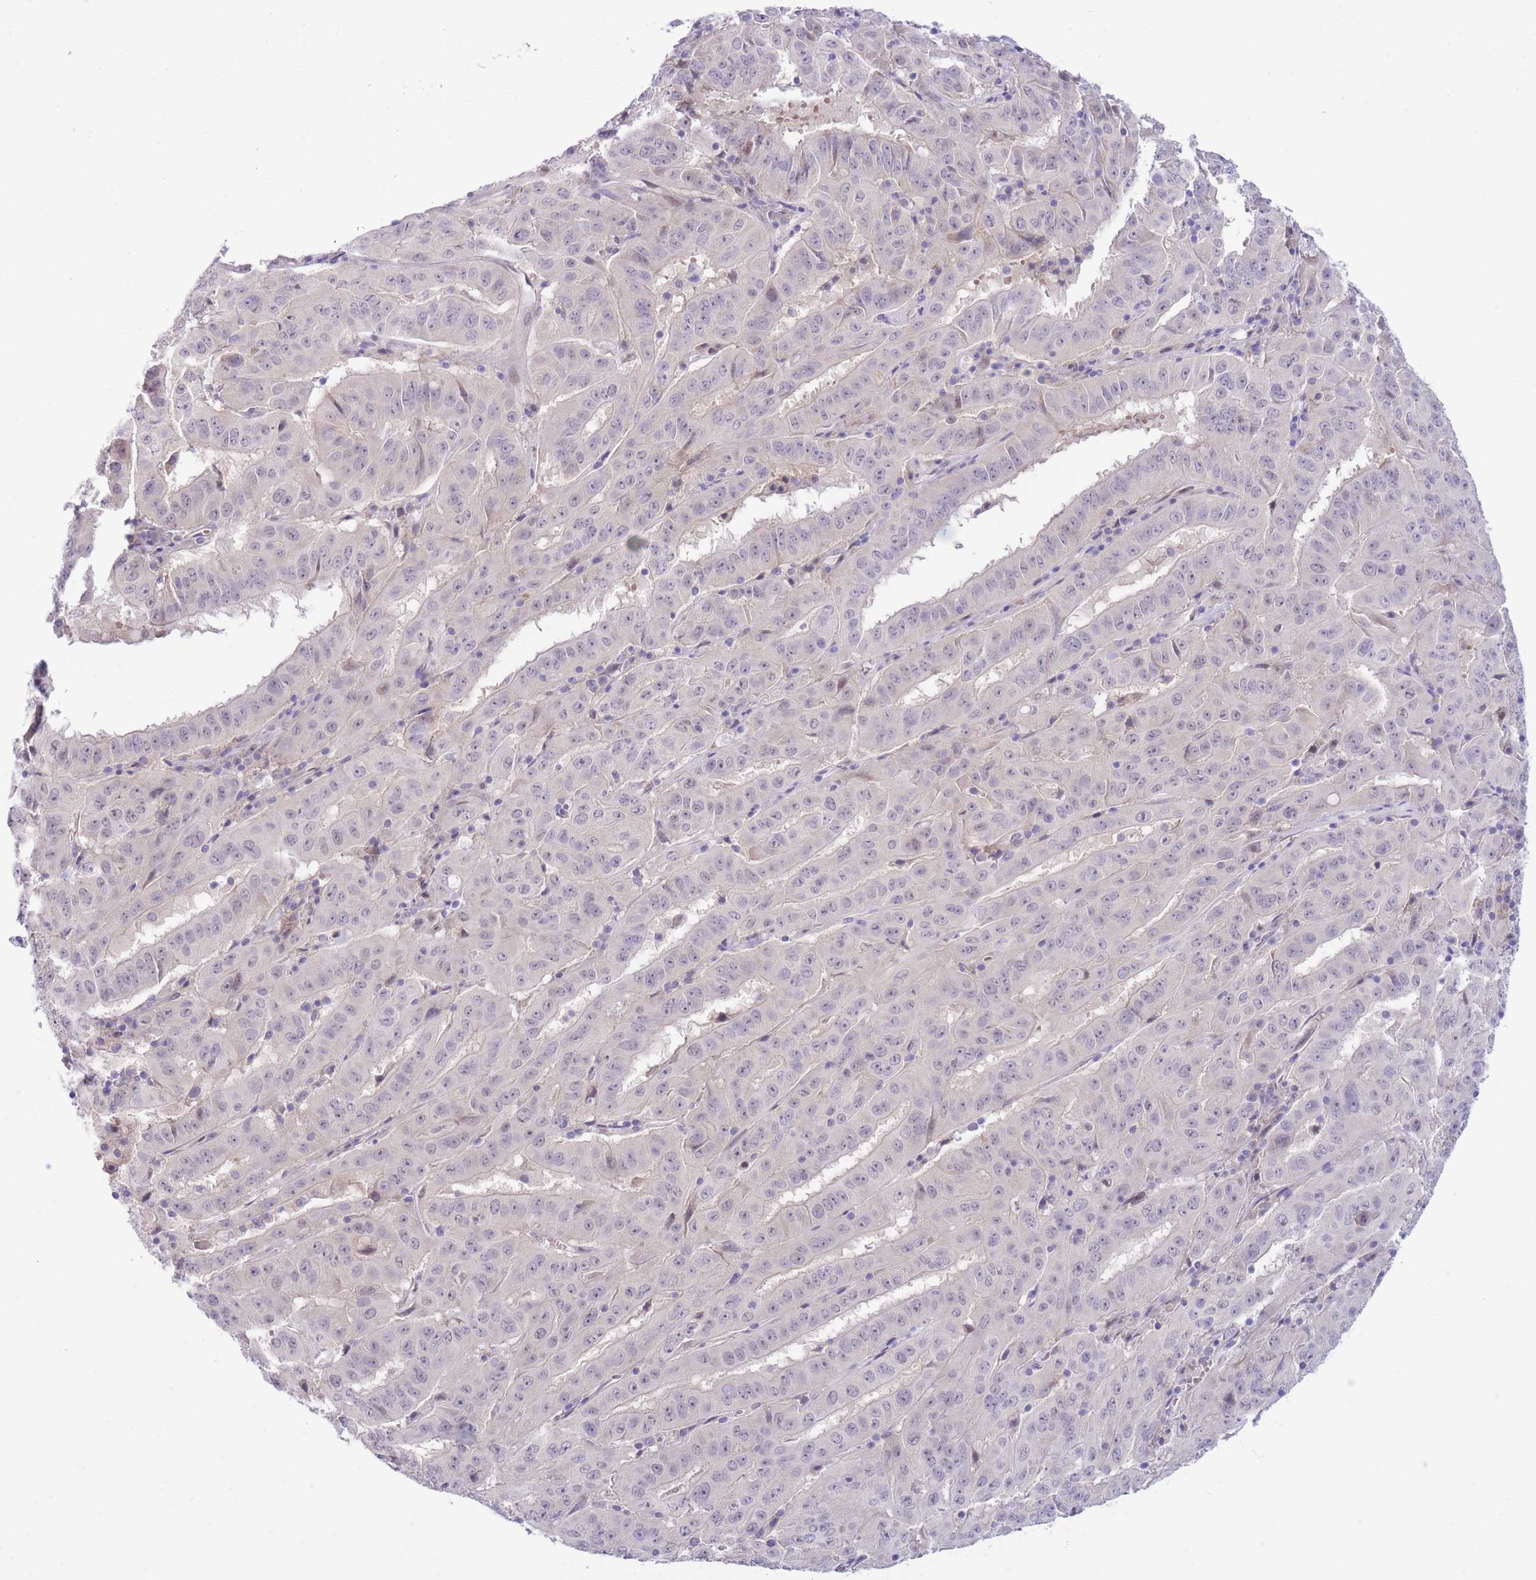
{"staining": {"intensity": "negative", "quantity": "none", "location": "none"}, "tissue": "pancreatic cancer", "cell_type": "Tumor cells", "image_type": "cancer", "snomed": [{"axis": "morphology", "description": "Adenocarcinoma, NOS"}, {"axis": "topography", "description": "Pancreas"}], "caption": "Micrograph shows no protein staining in tumor cells of adenocarcinoma (pancreatic) tissue.", "gene": "FBXO46", "patient": {"sex": "male", "age": 63}}